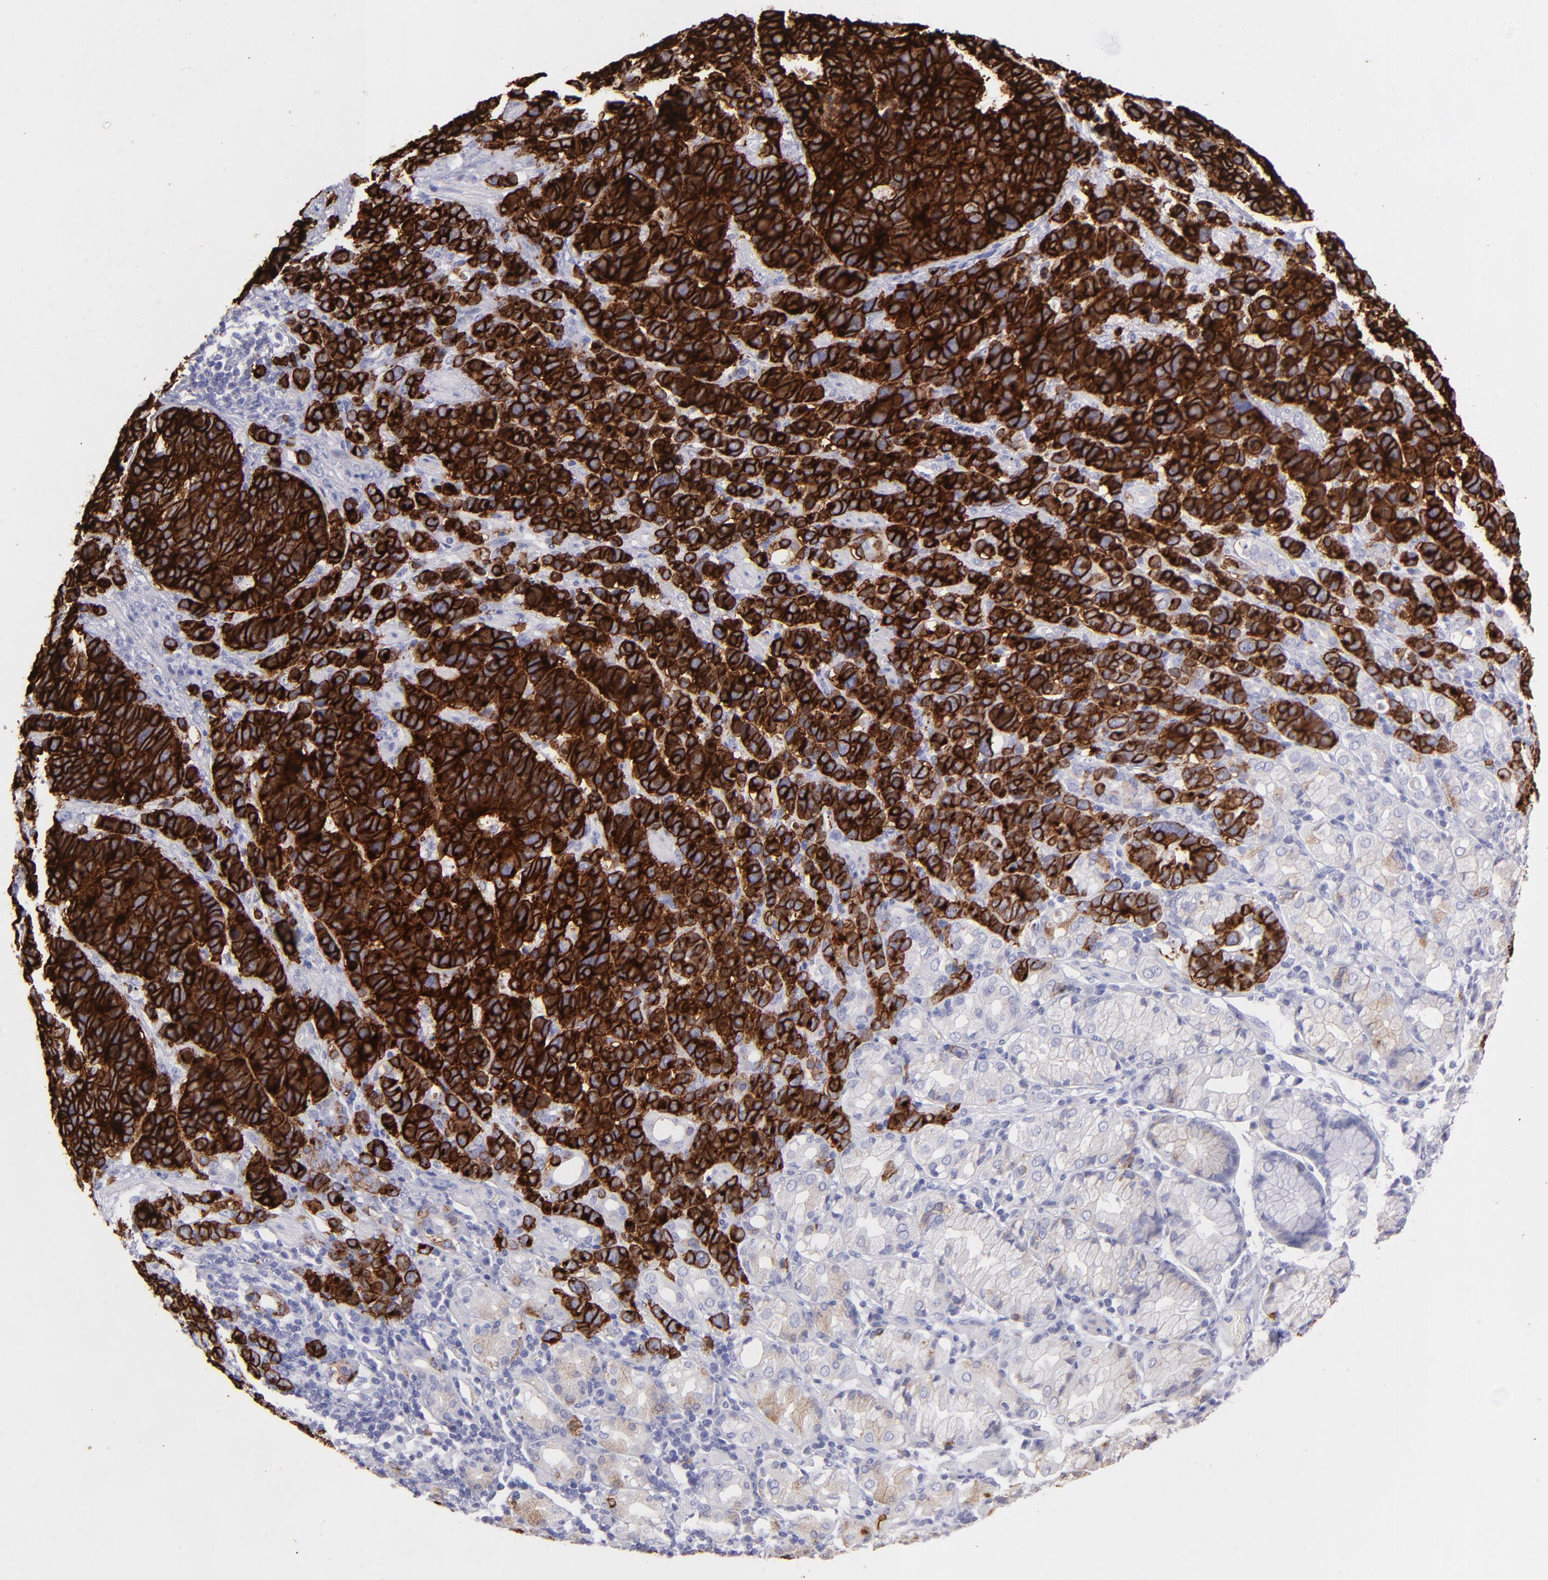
{"staining": {"intensity": "strong", "quantity": ">75%", "location": "cytoplasmic/membranous"}, "tissue": "stomach cancer", "cell_type": "Tumor cells", "image_type": "cancer", "snomed": [{"axis": "morphology", "description": "Adenocarcinoma, NOS"}, {"axis": "topography", "description": "Stomach, upper"}], "caption": "Immunohistochemistry (IHC) of human stomach adenocarcinoma reveals high levels of strong cytoplasmic/membranous staining in approximately >75% of tumor cells. (DAB IHC with brightfield microscopy, high magnification).", "gene": "SNAP25", "patient": {"sex": "male", "age": 71}}